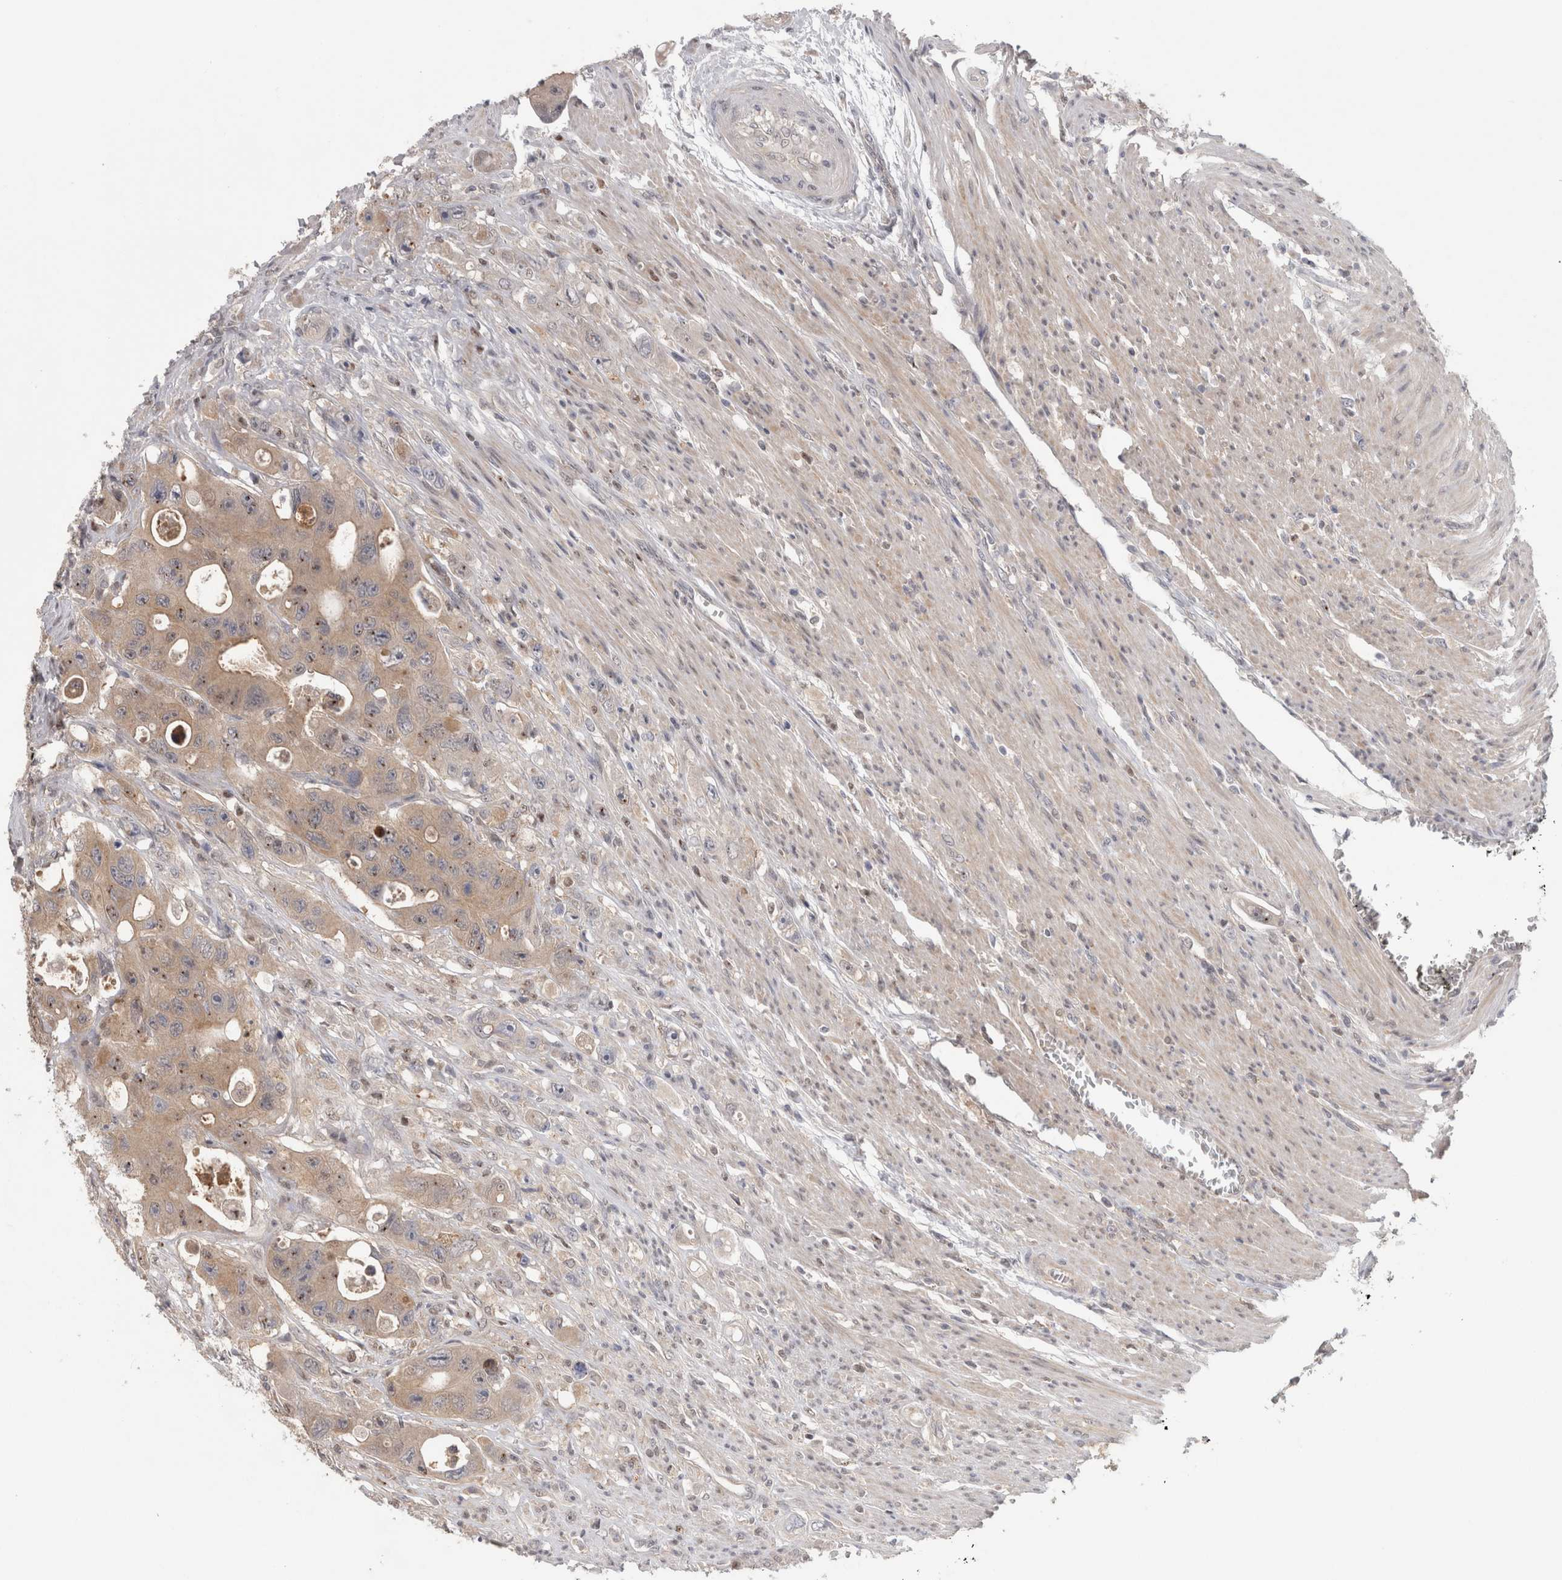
{"staining": {"intensity": "weak", "quantity": ">75%", "location": "cytoplasmic/membranous"}, "tissue": "colorectal cancer", "cell_type": "Tumor cells", "image_type": "cancer", "snomed": [{"axis": "morphology", "description": "Adenocarcinoma, NOS"}, {"axis": "topography", "description": "Colon"}], "caption": "DAB immunohistochemical staining of human colorectal adenocarcinoma shows weak cytoplasmic/membranous protein expression in about >75% of tumor cells. The staining was performed using DAB (3,3'-diaminobenzidine), with brown indicating positive protein expression. Nuclei are stained blue with hematoxylin.", "gene": "PIGP", "patient": {"sex": "female", "age": 46}}